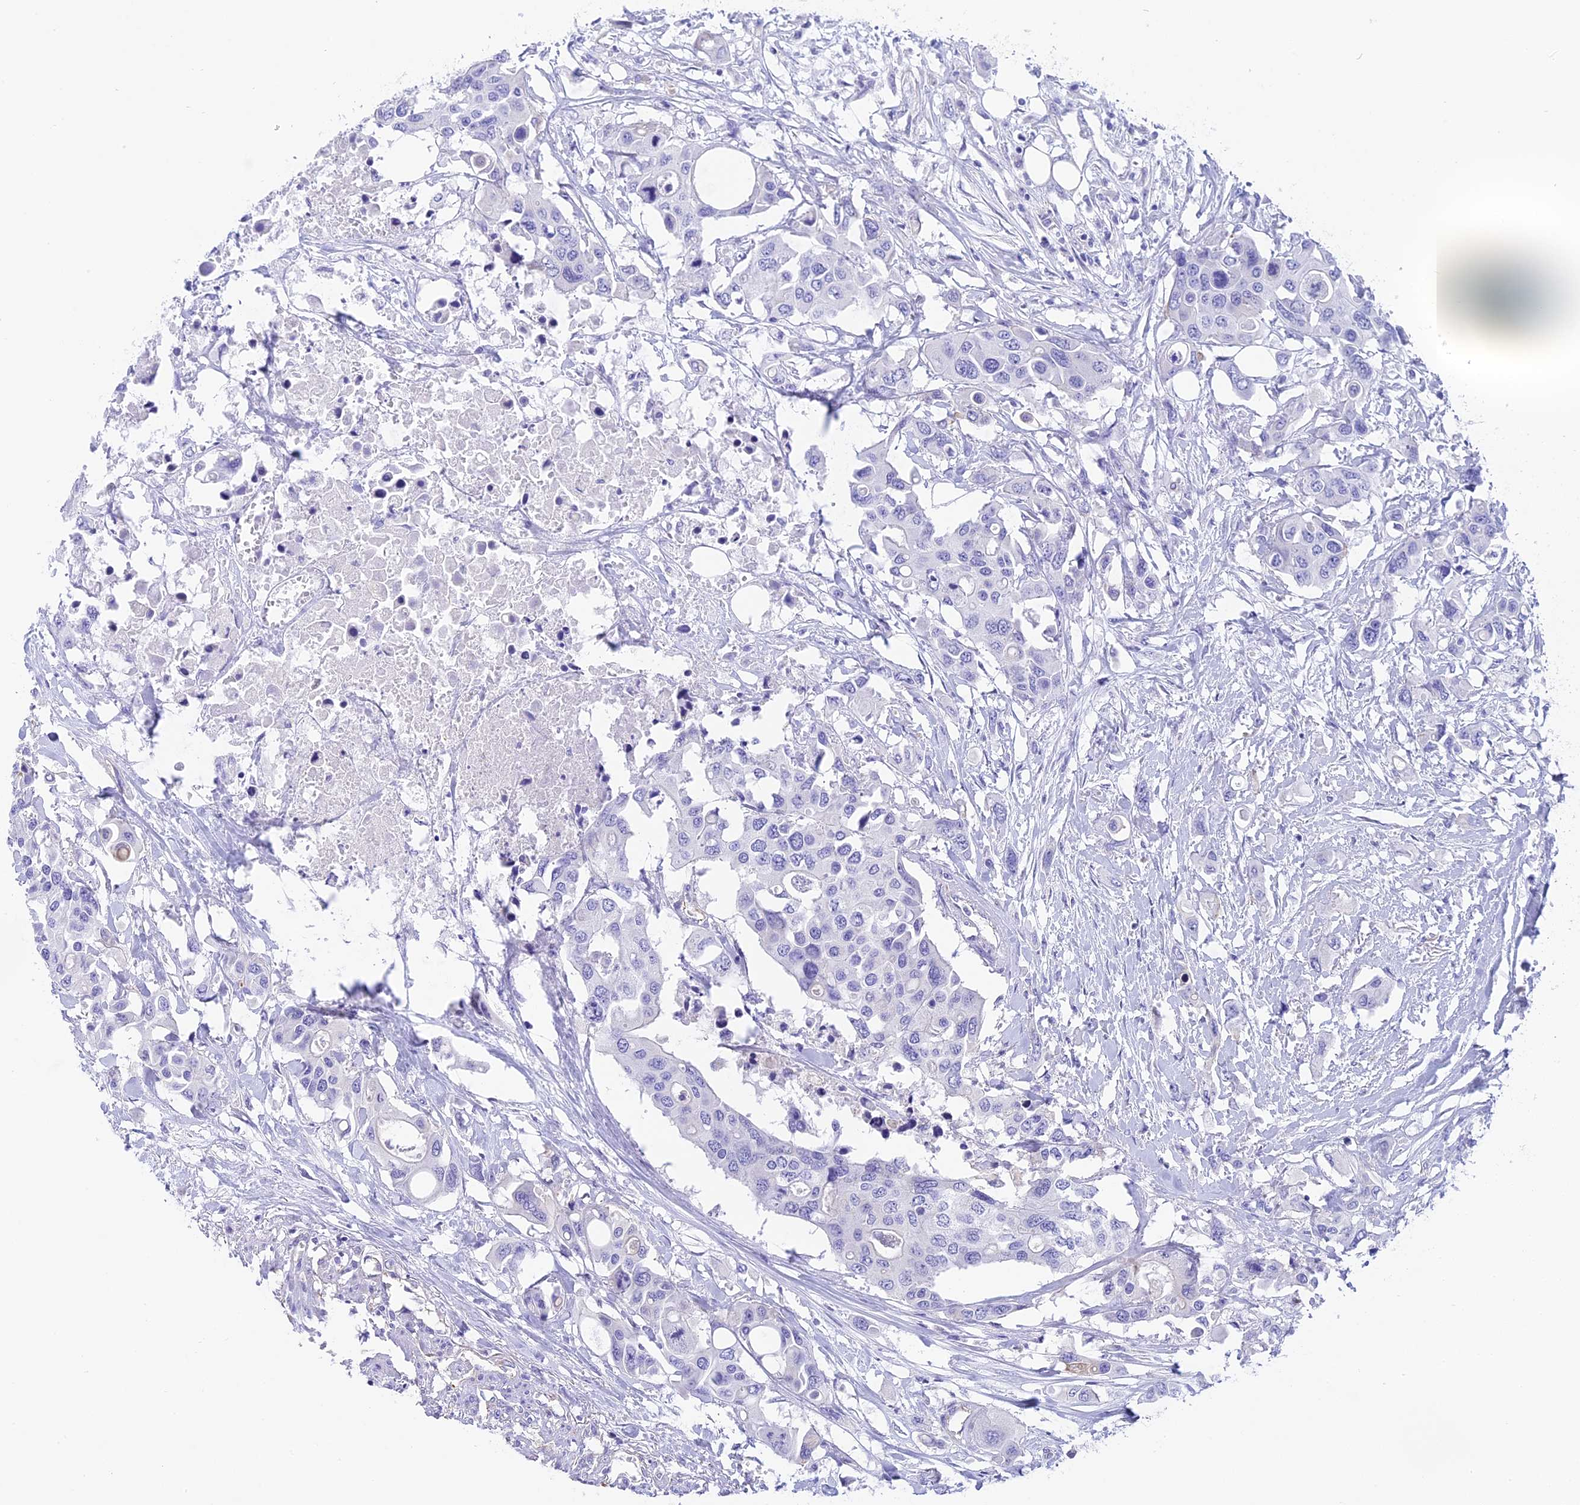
{"staining": {"intensity": "negative", "quantity": "none", "location": "none"}, "tissue": "colorectal cancer", "cell_type": "Tumor cells", "image_type": "cancer", "snomed": [{"axis": "morphology", "description": "Adenocarcinoma, NOS"}, {"axis": "topography", "description": "Colon"}], "caption": "The micrograph reveals no significant positivity in tumor cells of adenocarcinoma (colorectal).", "gene": "TACSTD2", "patient": {"sex": "male", "age": 77}}